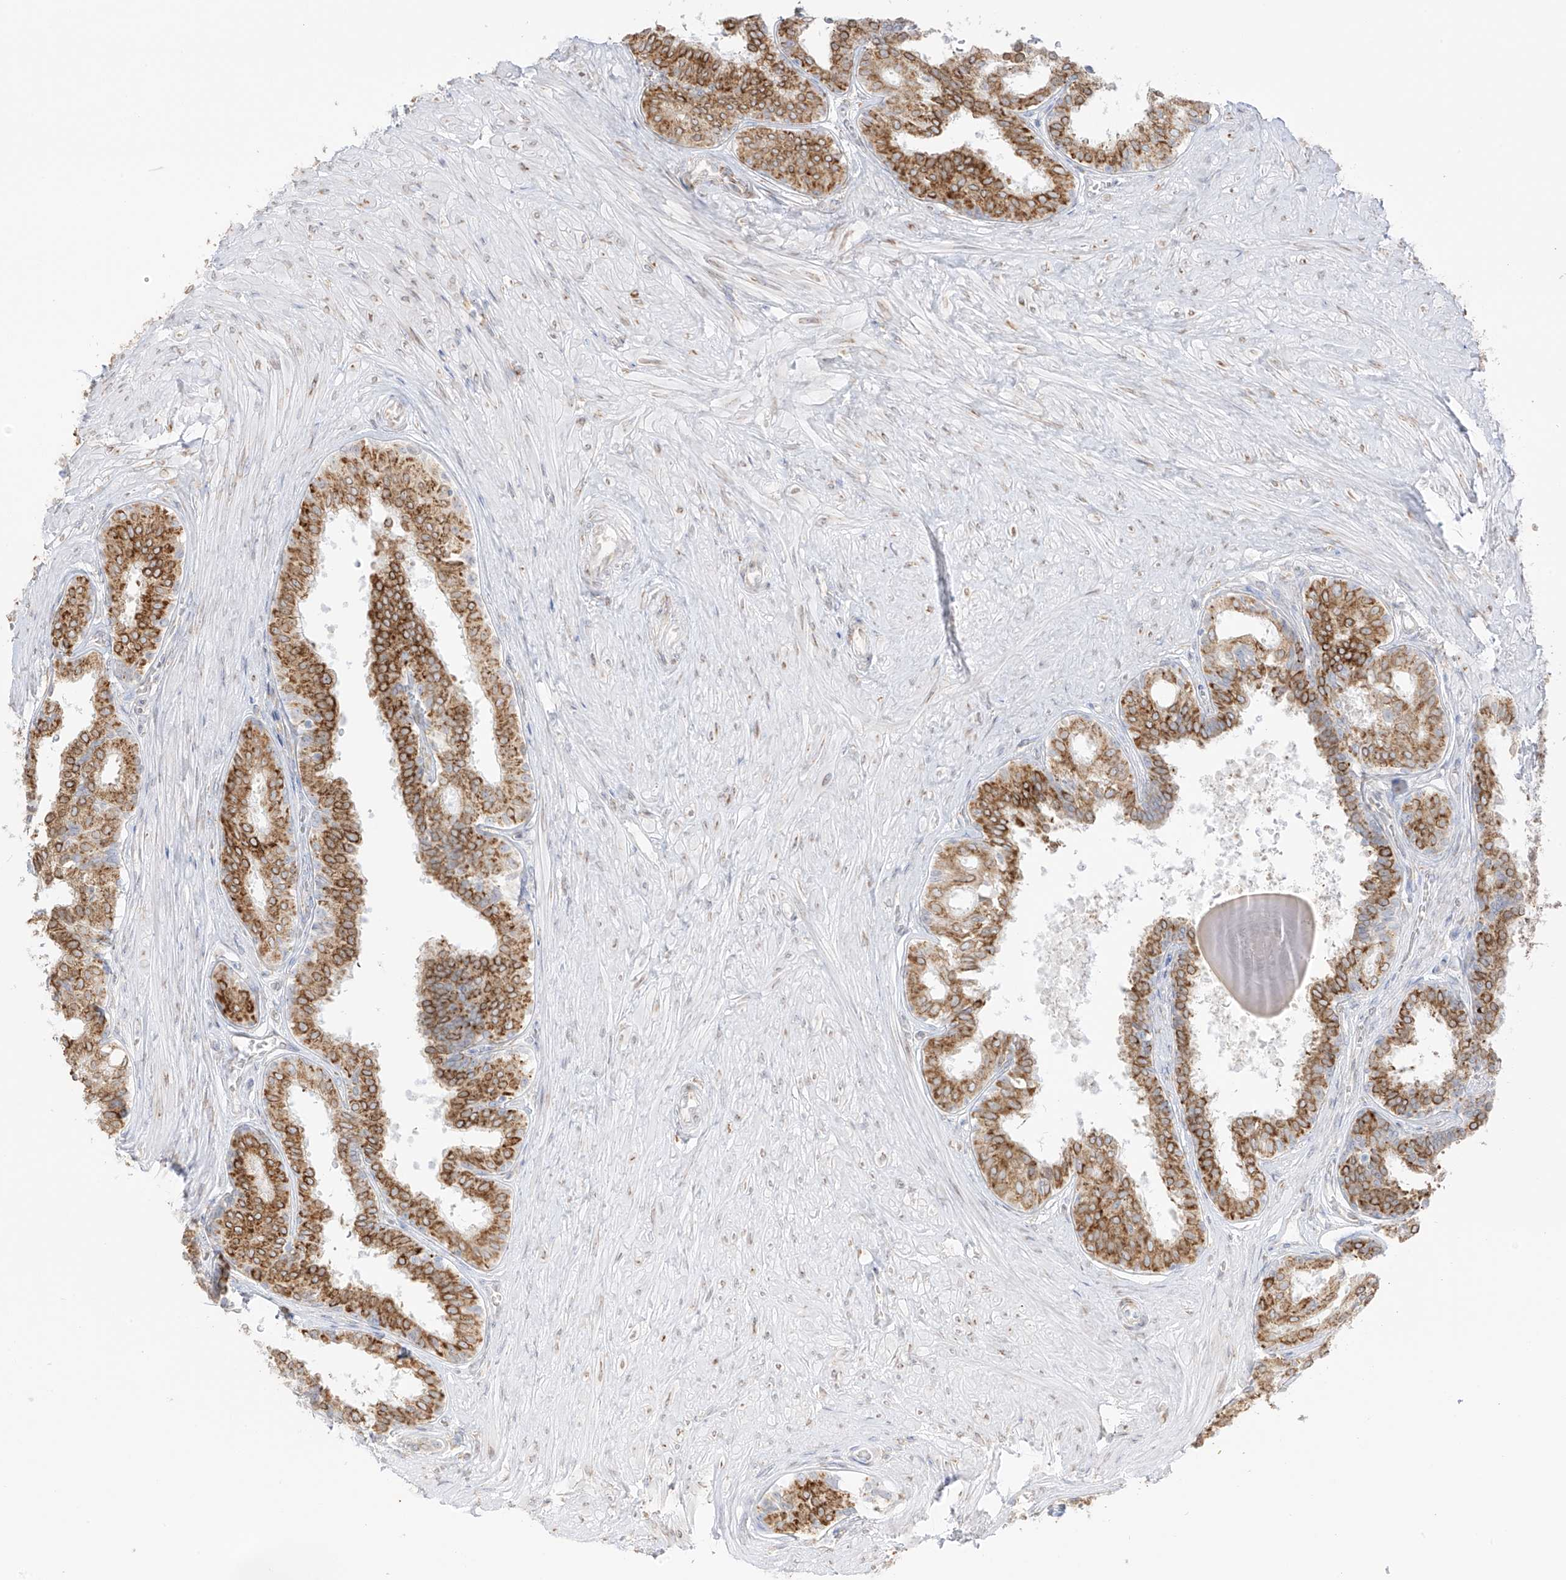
{"staining": {"intensity": "moderate", "quantity": ">75%", "location": "cytoplasmic/membranous"}, "tissue": "prostate", "cell_type": "Glandular cells", "image_type": "normal", "snomed": [{"axis": "morphology", "description": "Normal tissue, NOS"}, {"axis": "topography", "description": "Prostate"}], "caption": "Prostate stained with a brown dye demonstrates moderate cytoplasmic/membranous positive positivity in about >75% of glandular cells.", "gene": "LRRC59", "patient": {"sex": "male", "age": 48}}